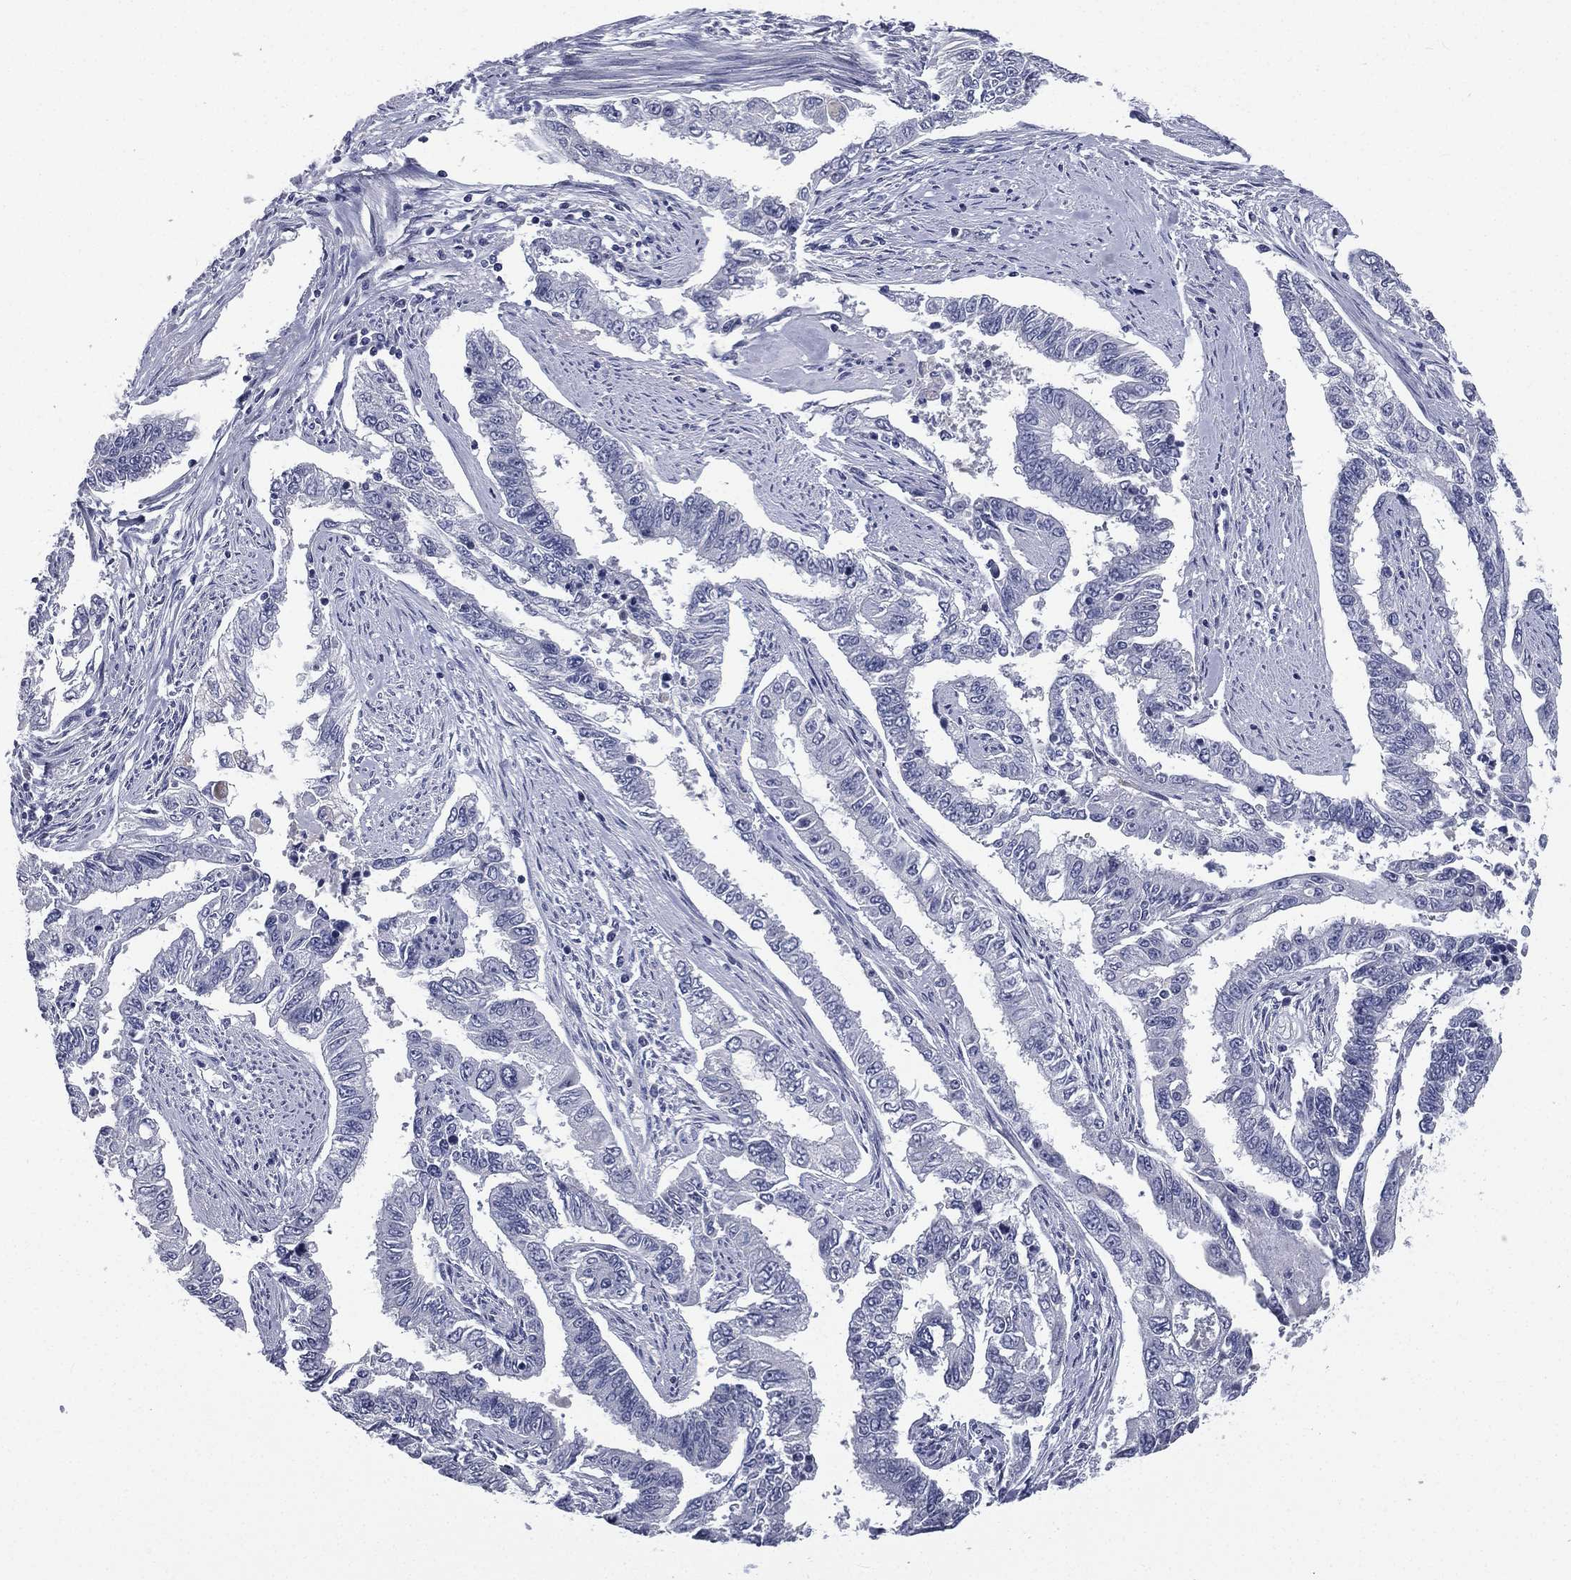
{"staining": {"intensity": "negative", "quantity": "none", "location": "none"}, "tissue": "endometrial cancer", "cell_type": "Tumor cells", "image_type": "cancer", "snomed": [{"axis": "morphology", "description": "Adenocarcinoma, NOS"}, {"axis": "topography", "description": "Uterus"}], "caption": "There is no significant staining in tumor cells of endometrial cancer.", "gene": "IFT27", "patient": {"sex": "female", "age": 59}}